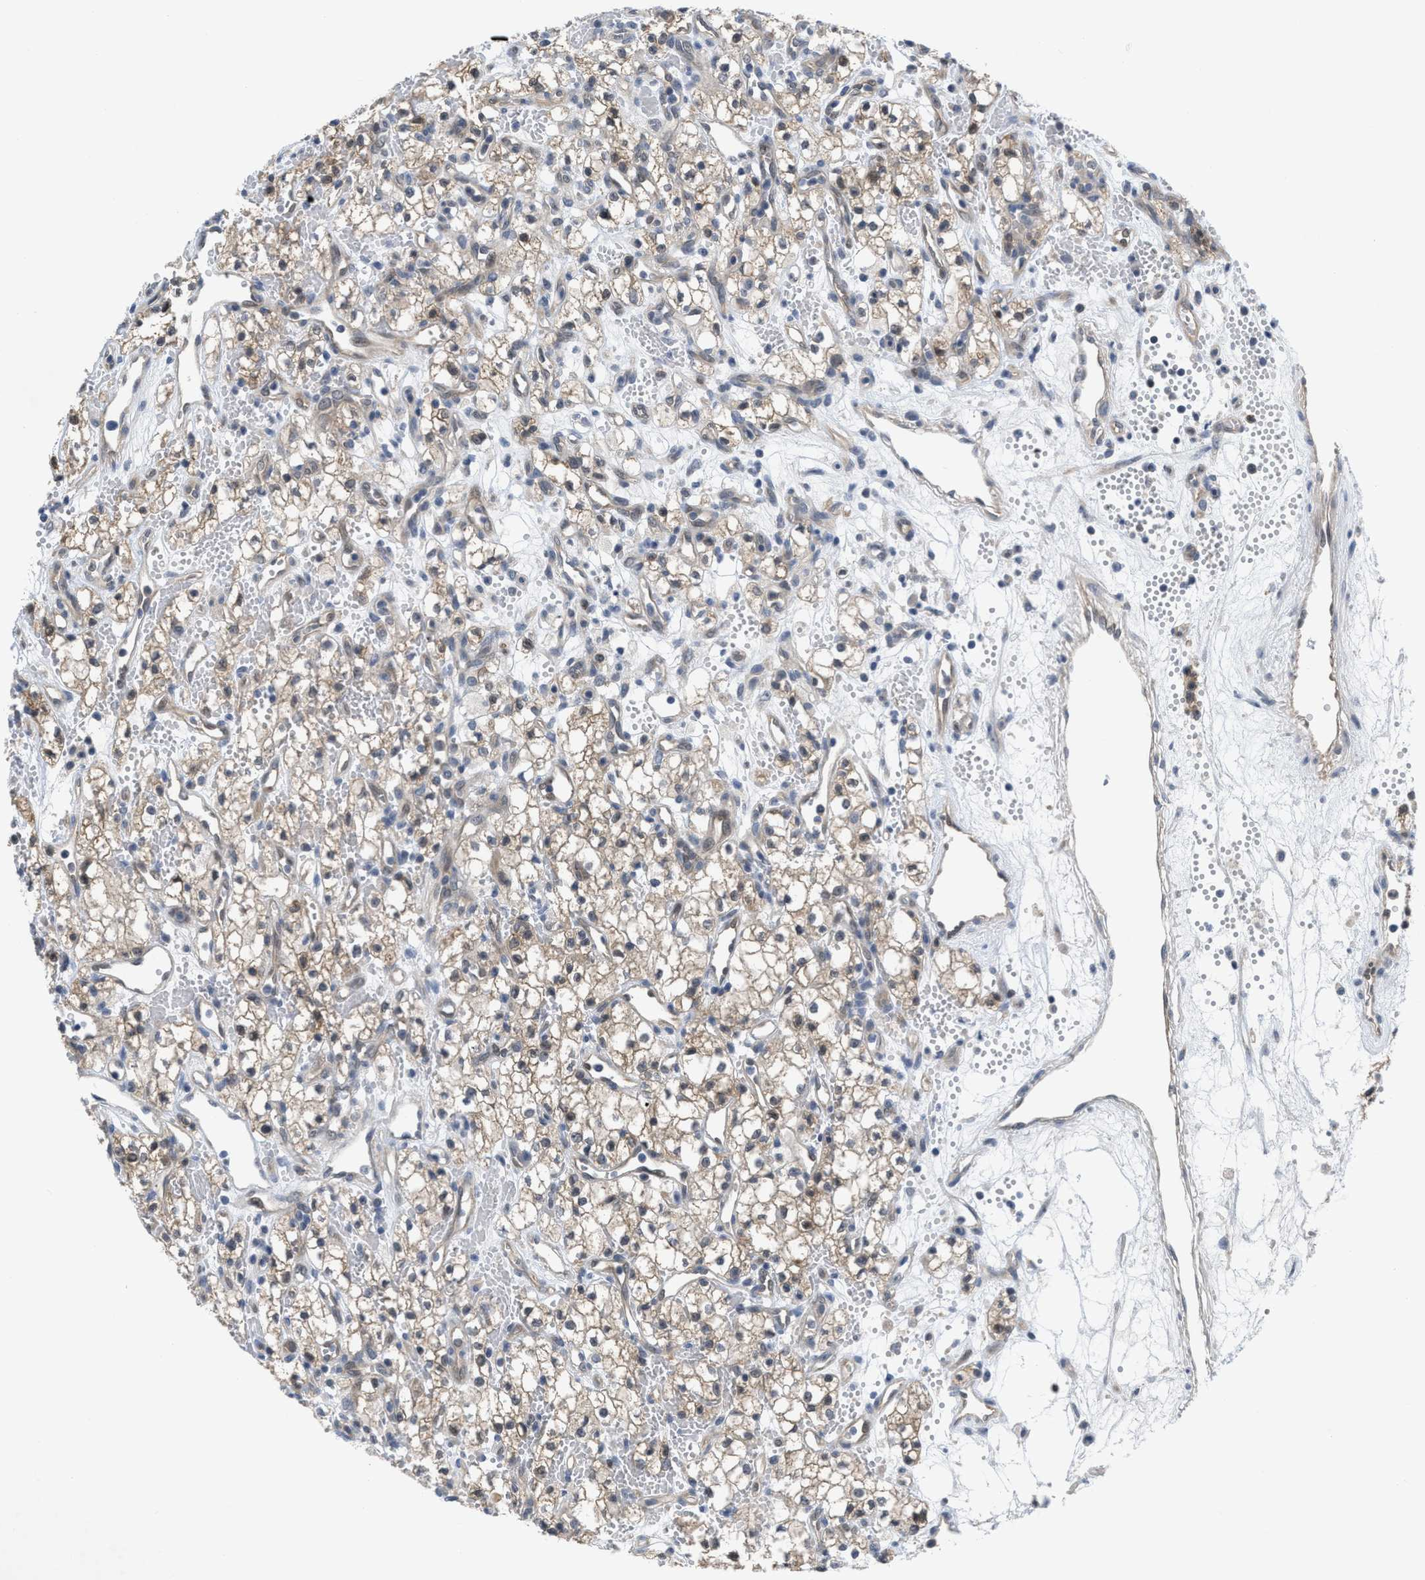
{"staining": {"intensity": "weak", "quantity": "25%-75%", "location": "cytoplasmic/membranous"}, "tissue": "renal cancer", "cell_type": "Tumor cells", "image_type": "cancer", "snomed": [{"axis": "morphology", "description": "Adenocarcinoma, NOS"}, {"axis": "topography", "description": "Kidney"}], "caption": "Immunohistochemical staining of human renal cancer (adenocarcinoma) exhibits low levels of weak cytoplasmic/membranous protein expression in about 25%-75% of tumor cells.", "gene": "LDAF1", "patient": {"sex": "male", "age": 59}}